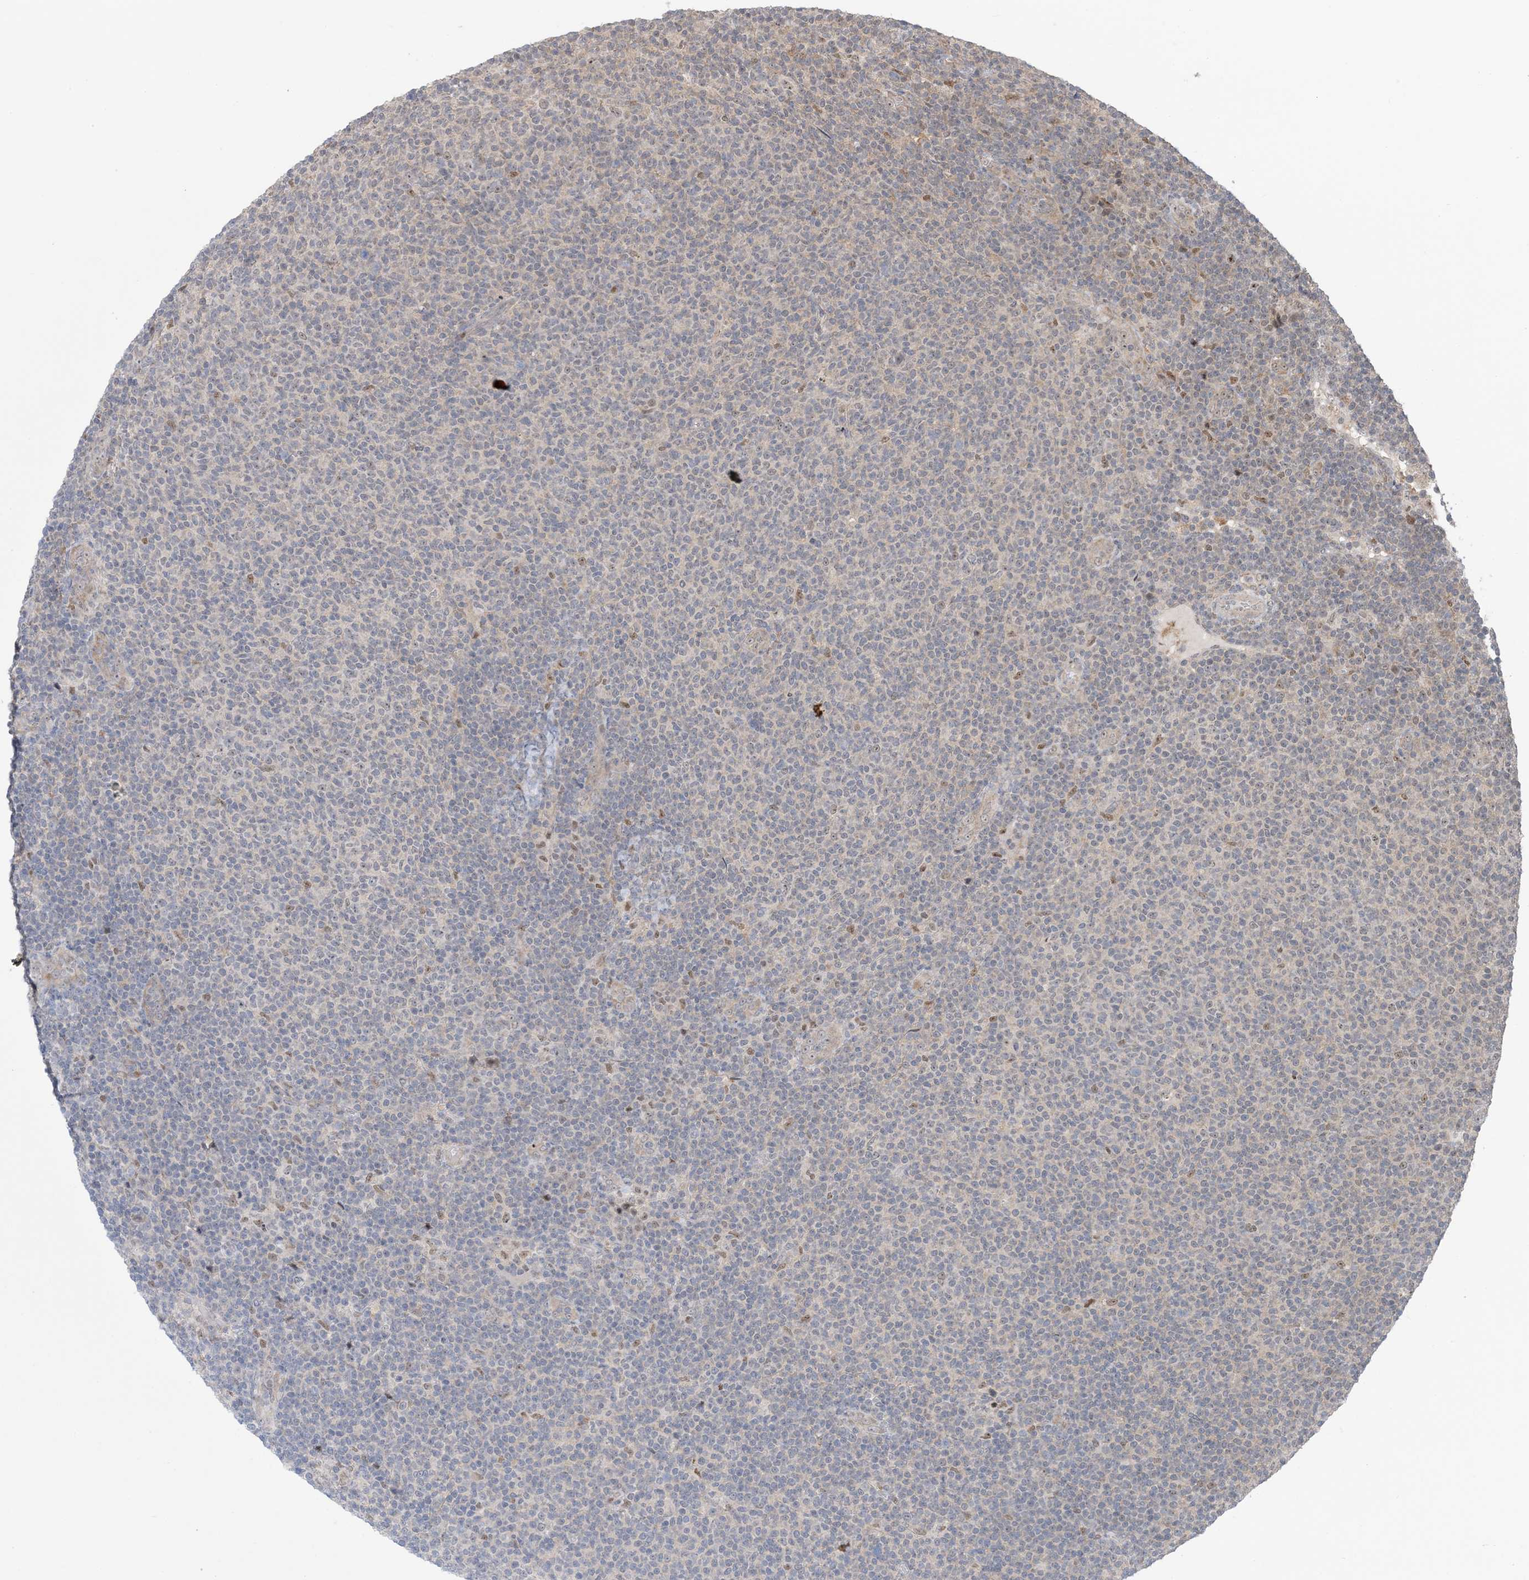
{"staining": {"intensity": "negative", "quantity": "none", "location": "none"}, "tissue": "lymphoma", "cell_type": "Tumor cells", "image_type": "cancer", "snomed": [{"axis": "morphology", "description": "Malignant lymphoma, non-Hodgkin's type, Low grade"}, {"axis": "topography", "description": "Lymph node"}], "caption": "Photomicrograph shows no significant protein expression in tumor cells of lymphoma.", "gene": "ZNF710", "patient": {"sex": "male", "age": 66}}